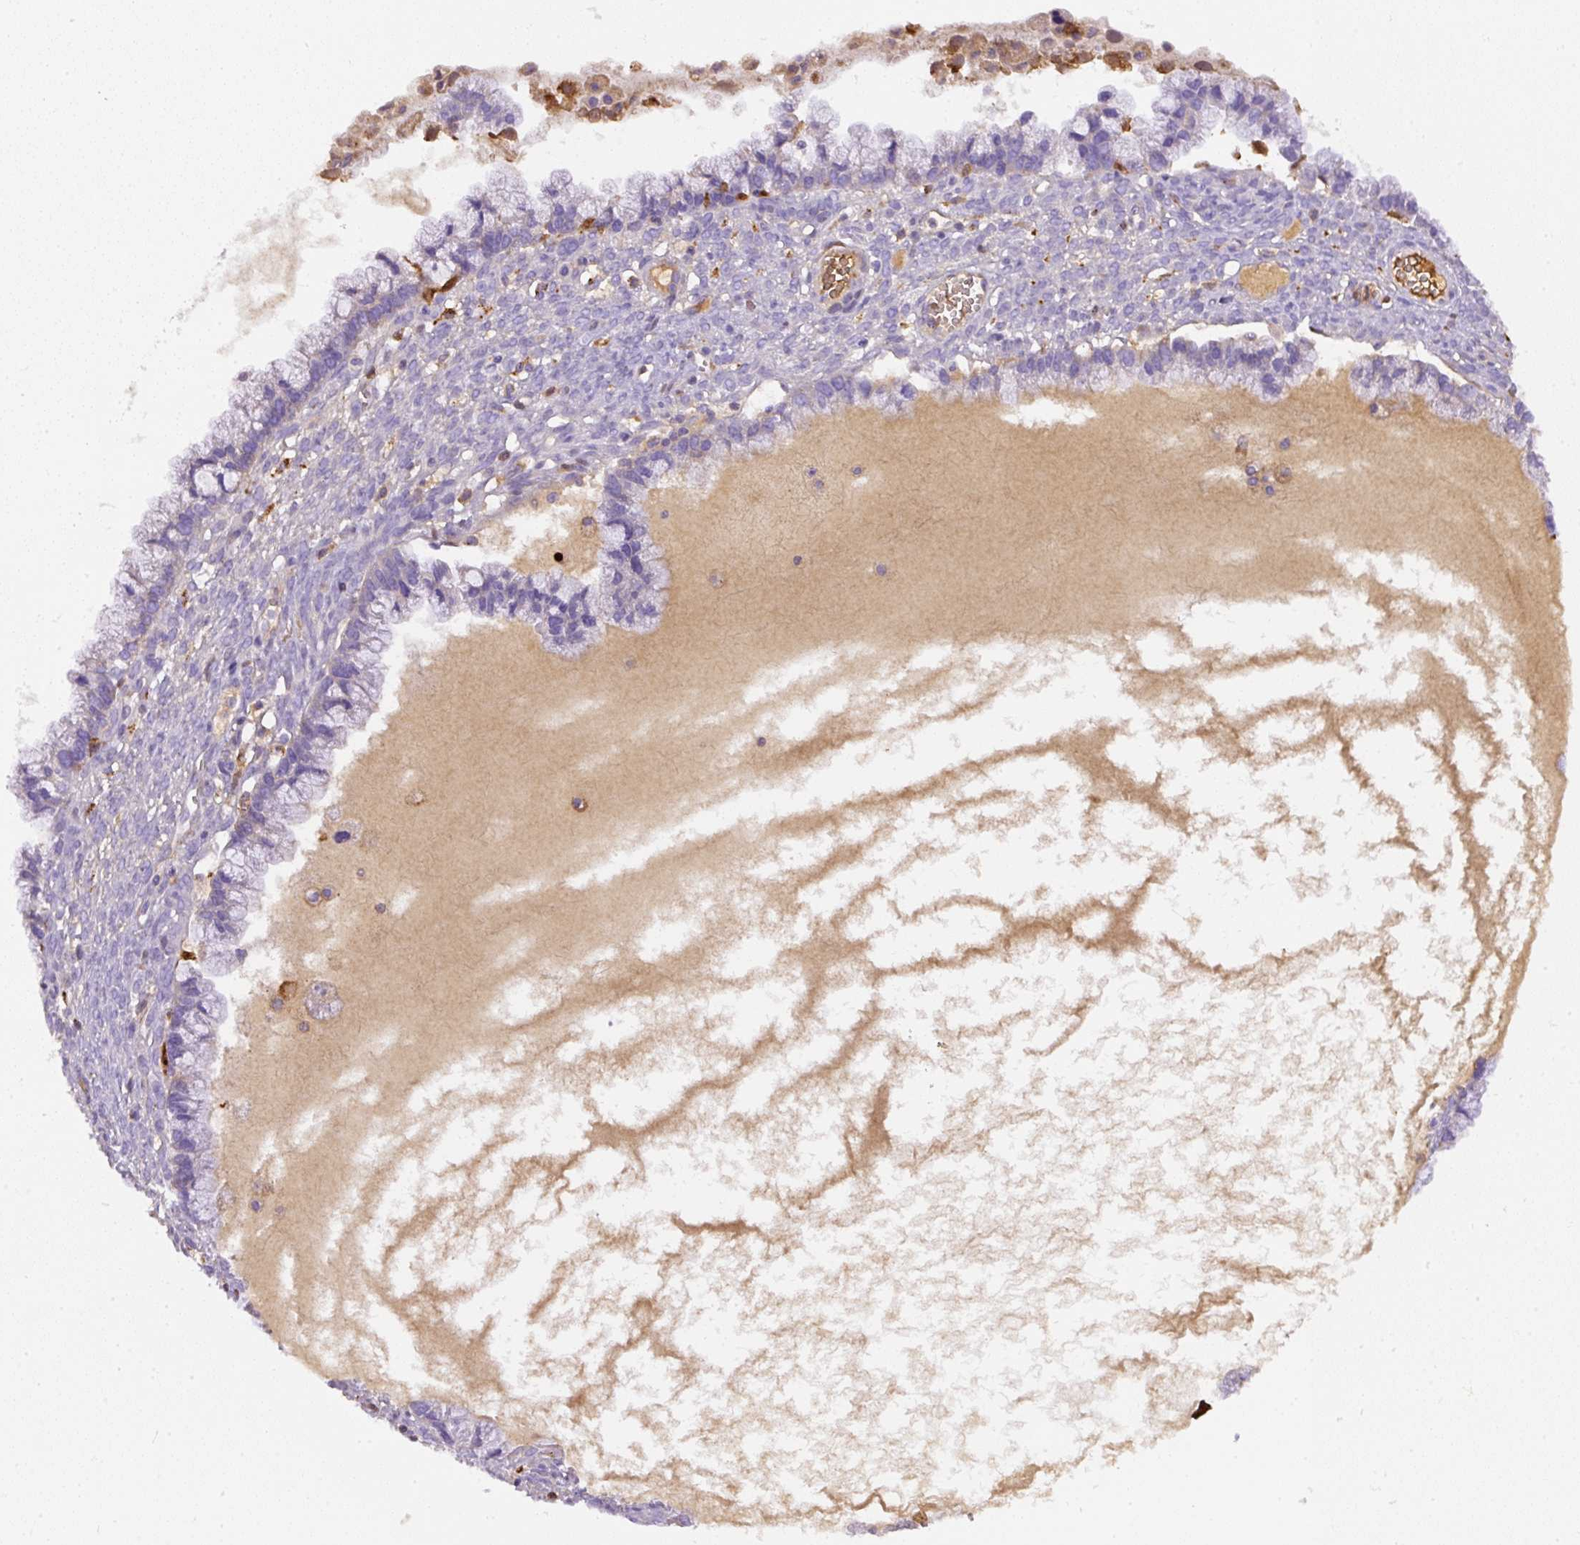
{"staining": {"intensity": "negative", "quantity": "none", "location": "none"}, "tissue": "ovarian cancer", "cell_type": "Tumor cells", "image_type": "cancer", "snomed": [{"axis": "morphology", "description": "Cystadenocarcinoma, mucinous, NOS"}, {"axis": "topography", "description": "Ovary"}], "caption": "Immunohistochemical staining of ovarian cancer reveals no significant positivity in tumor cells. The staining was performed using DAB to visualize the protein expression in brown, while the nuclei were stained in blue with hematoxylin (Magnification: 20x).", "gene": "APCS", "patient": {"sex": "female", "age": 72}}